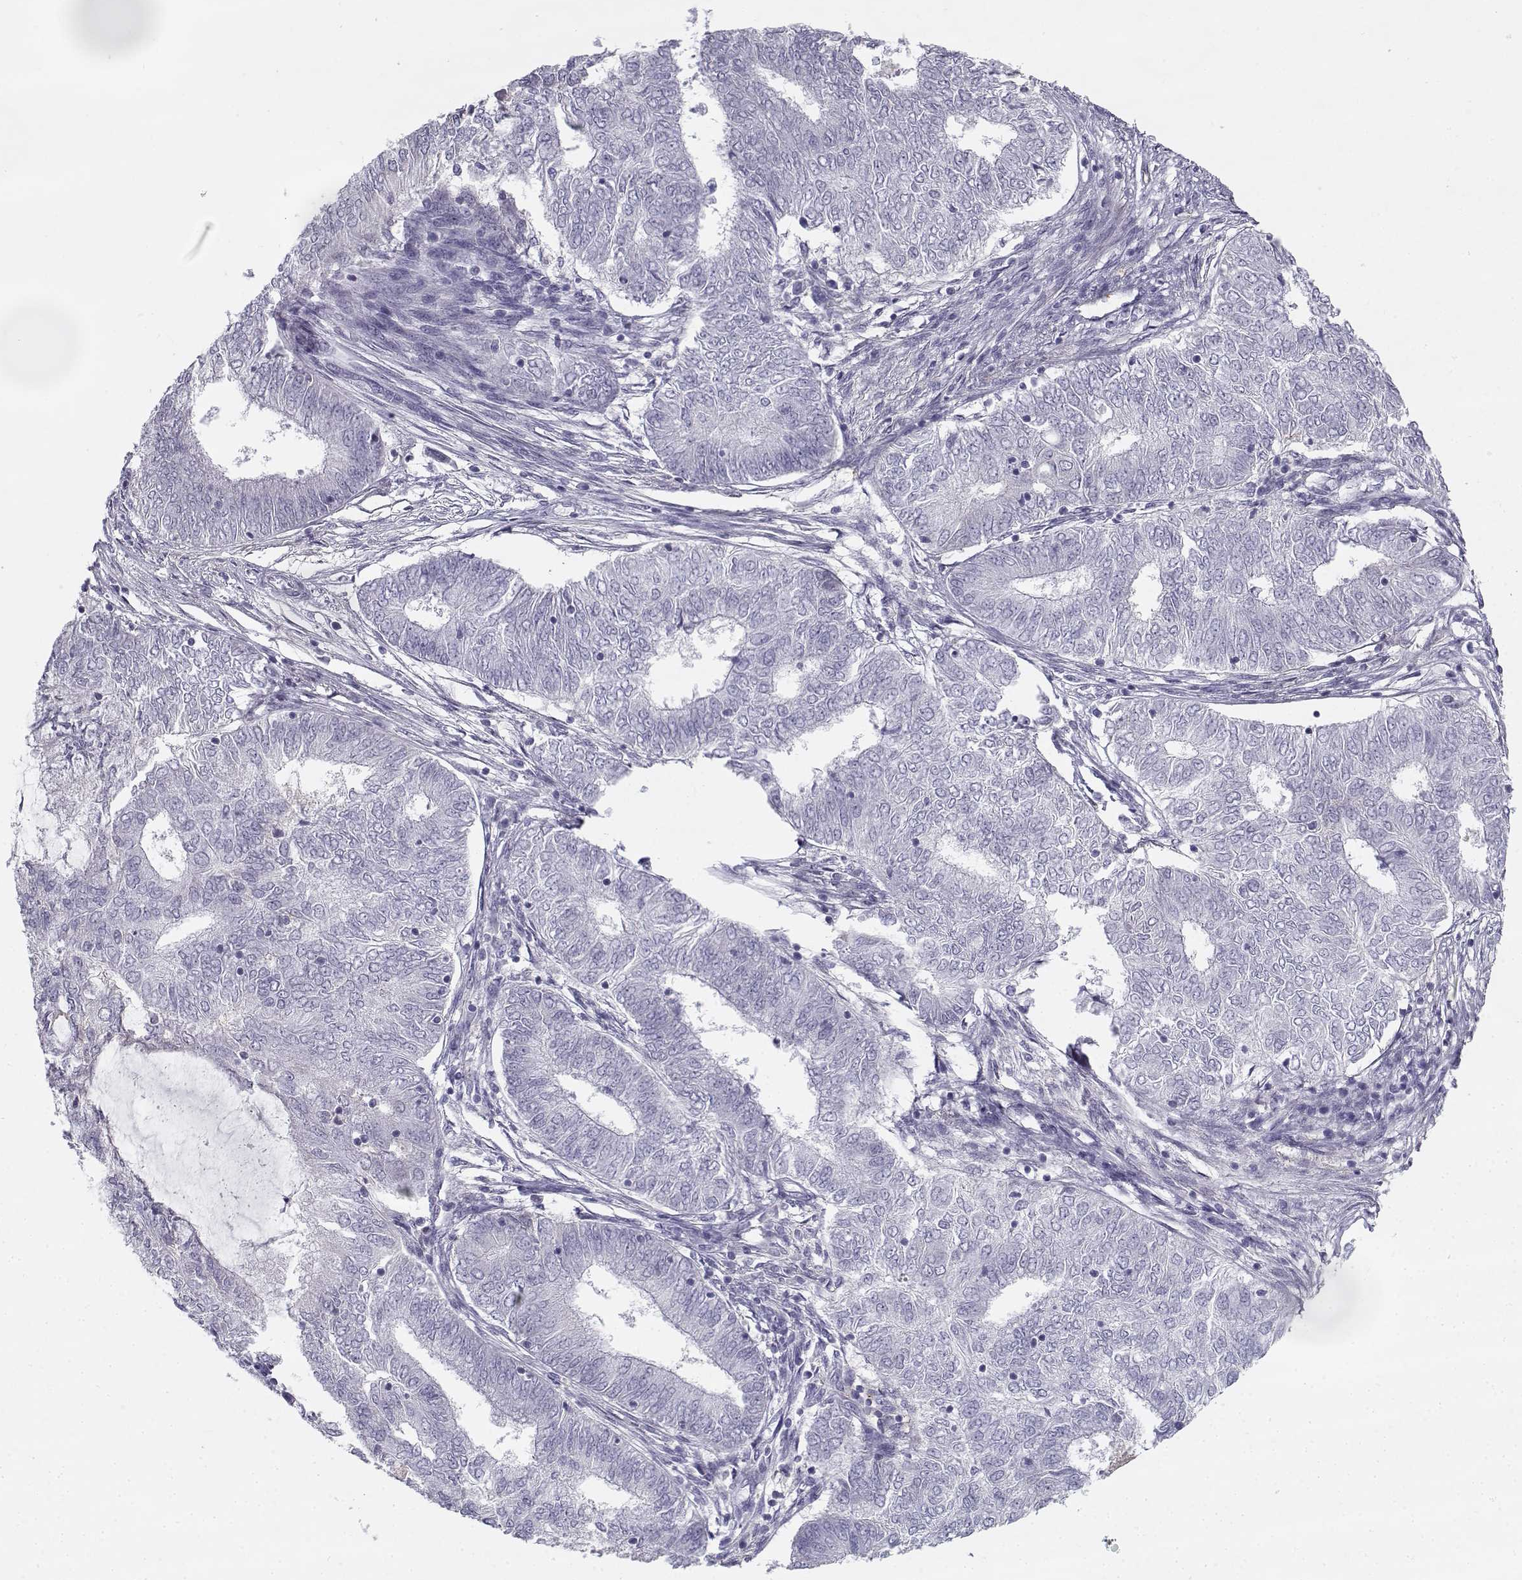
{"staining": {"intensity": "negative", "quantity": "none", "location": "none"}, "tissue": "endometrial cancer", "cell_type": "Tumor cells", "image_type": "cancer", "snomed": [{"axis": "morphology", "description": "Adenocarcinoma, NOS"}, {"axis": "topography", "description": "Endometrium"}], "caption": "A high-resolution histopathology image shows immunohistochemistry (IHC) staining of endometrial adenocarcinoma, which reveals no significant expression in tumor cells. (DAB (3,3'-diaminobenzidine) IHC visualized using brightfield microscopy, high magnification).", "gene": "CREB3L3", "patient": {"sex": "female", "age": 62}}